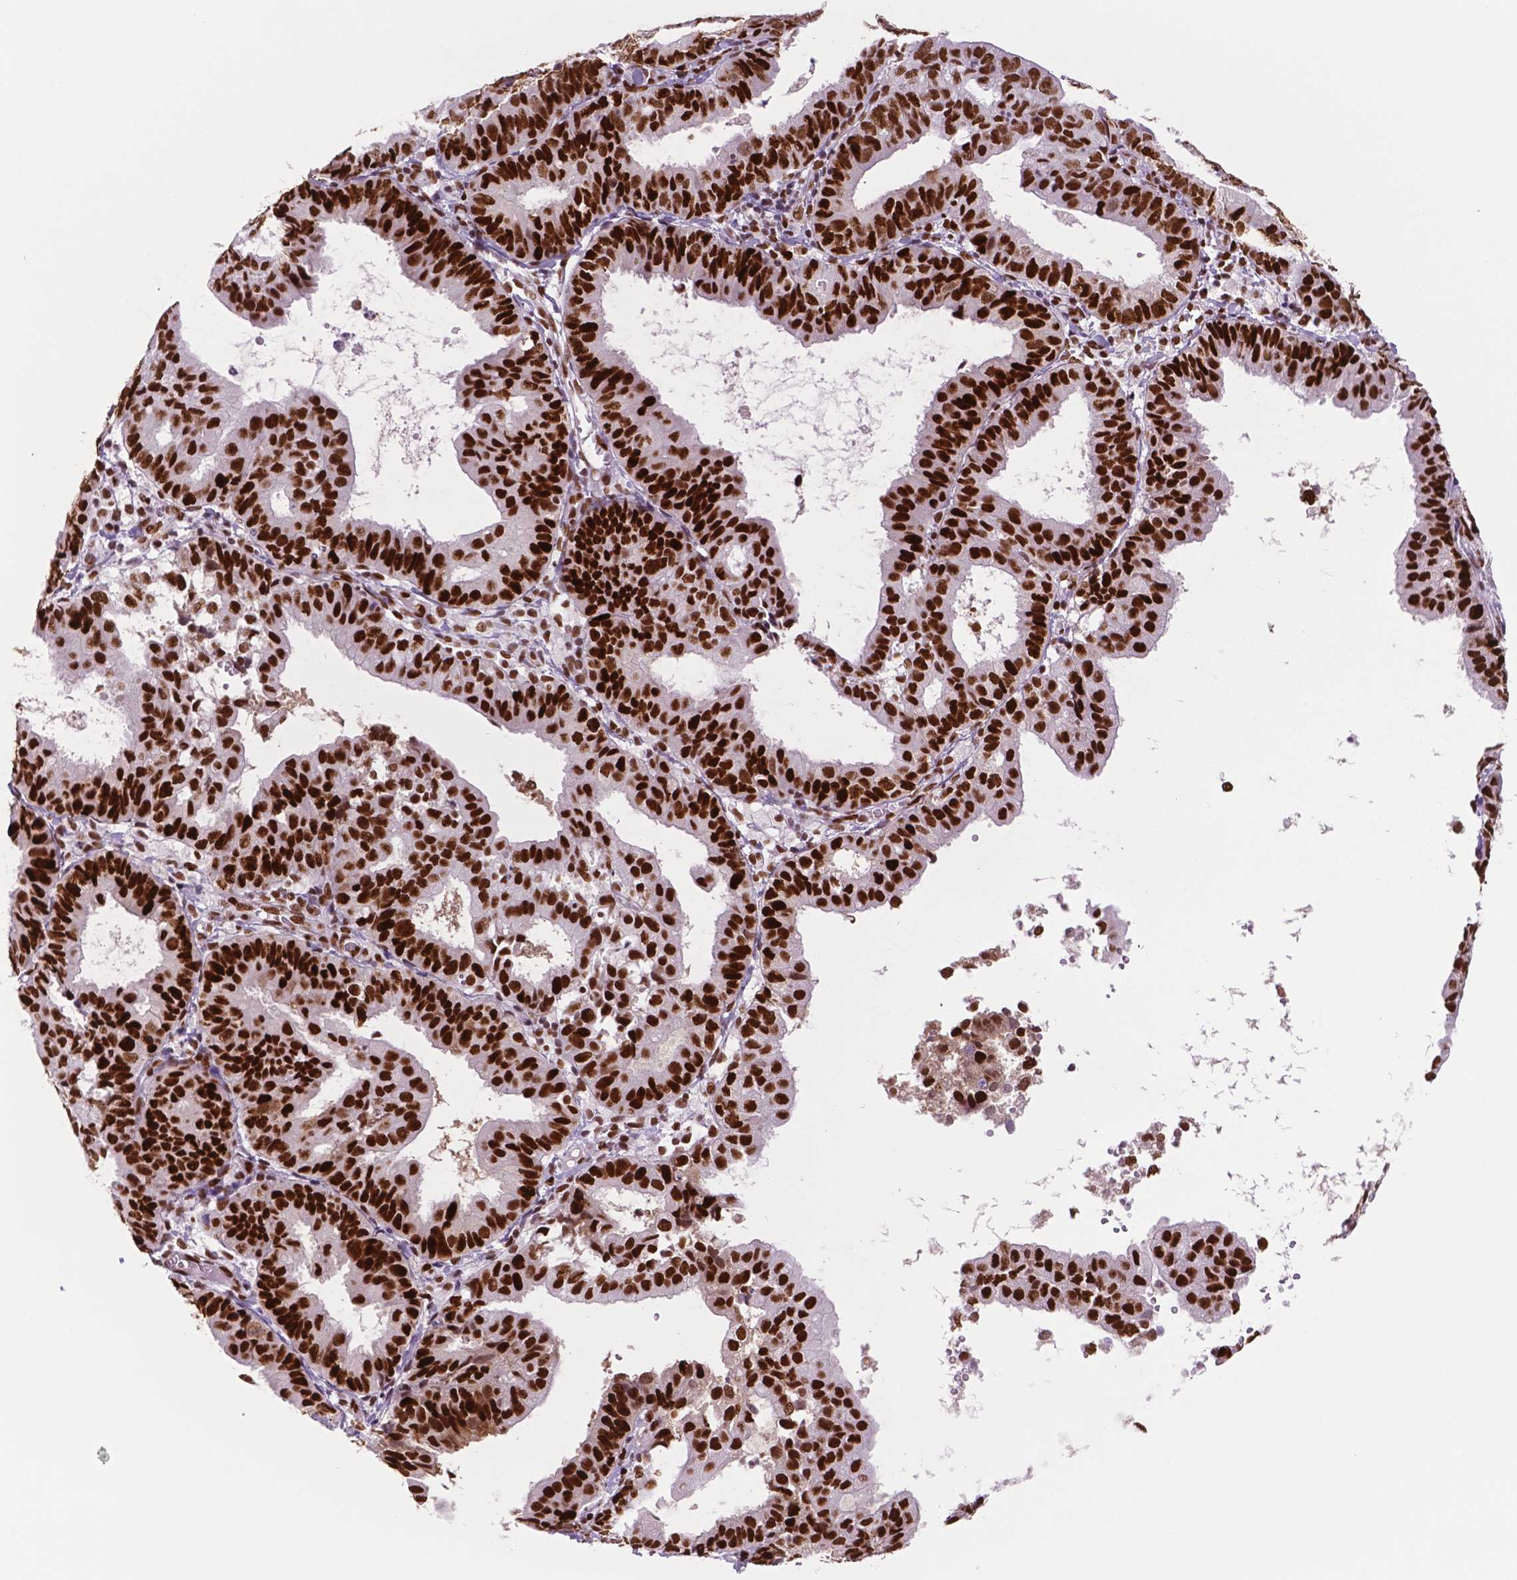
{"staining": {"intensity": "strong", "quantity": ">75%", "location": "nuclear"}, "tissue": "endometrial cancer", "cell_type": "Tumor cells", "image_type": "cancer", "snomed": [{"axis": "morphology", "description": "Adenocarcinoma, NOS"}, {"axis": "topography", "description": "Endometrium"}], "caption": "About >75% of tumor cells in adenocarcinoma (endometrial) exhibit strong nuclear protein expression as visualized by brown immunohistochemical staining.", "gene": "MSH6", "patient": {"sex": "female", "age": 80}}